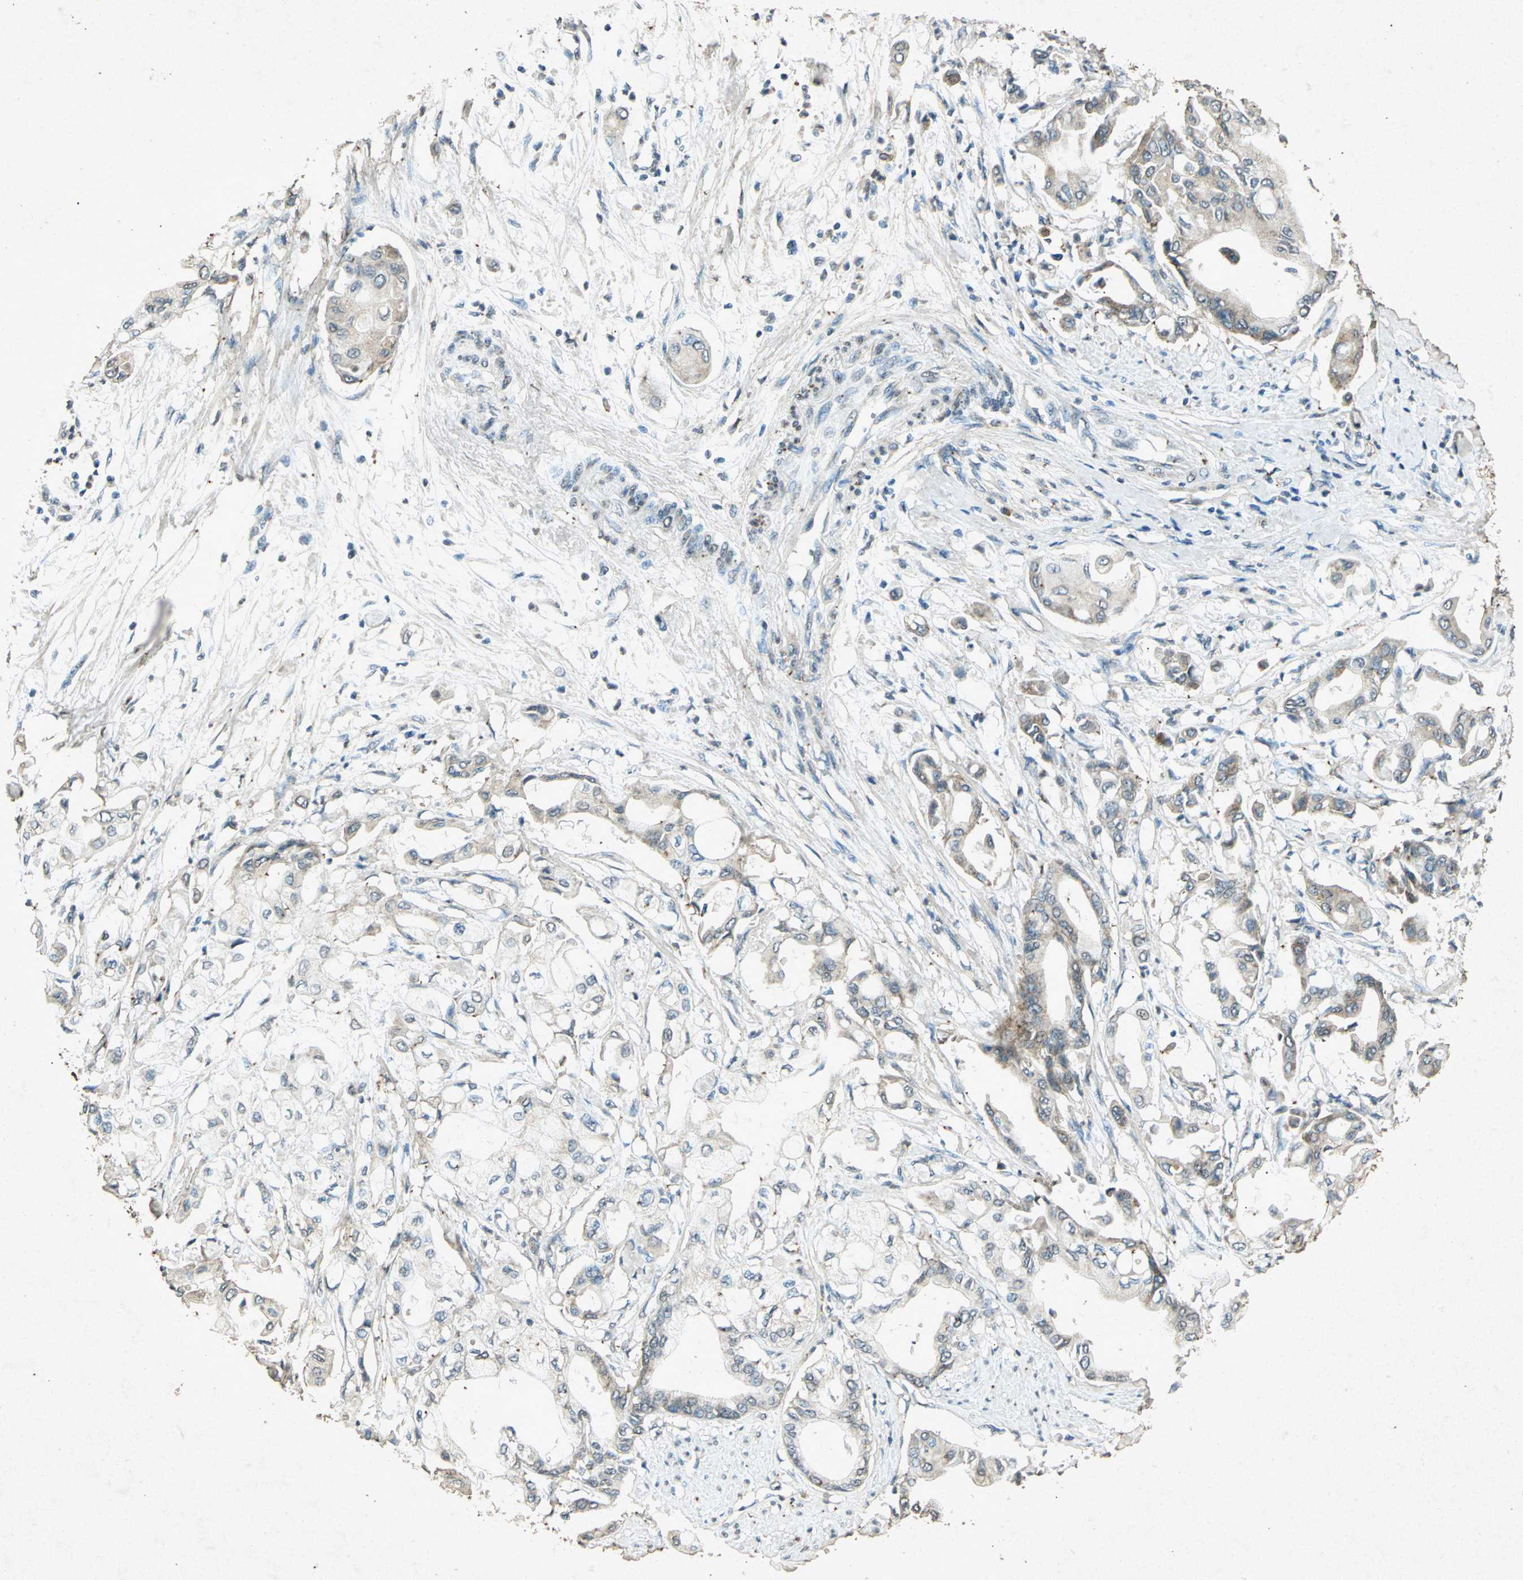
{"staining": {"intensity": "weak", "quantity": "<25%", "location": "cytoplasmic/membranous"}, "tissue": "pancreatic cancer", "cell_type": "Tumor cells", "image_type": "cancer", "snomed": [{"axis": "morphology", "description": "Adenocarcinoma, NOS"}, {"axis": "morphology", "description": "Adenocarcinoma, metastatic, NOS"}, {"axis": "topography", "description": "Lymph node"}, {"axis": "topography", "description": "Pancreas"}, {"axis": "topography", "description": "Duodenum"}], "caption": "Immunohistochemical staining of human pancreatic adenocarcinoma reveals no significant expression in tumor cells.", "gene": "PSEN1", "patient": {"sex": "female", "age": 64}}